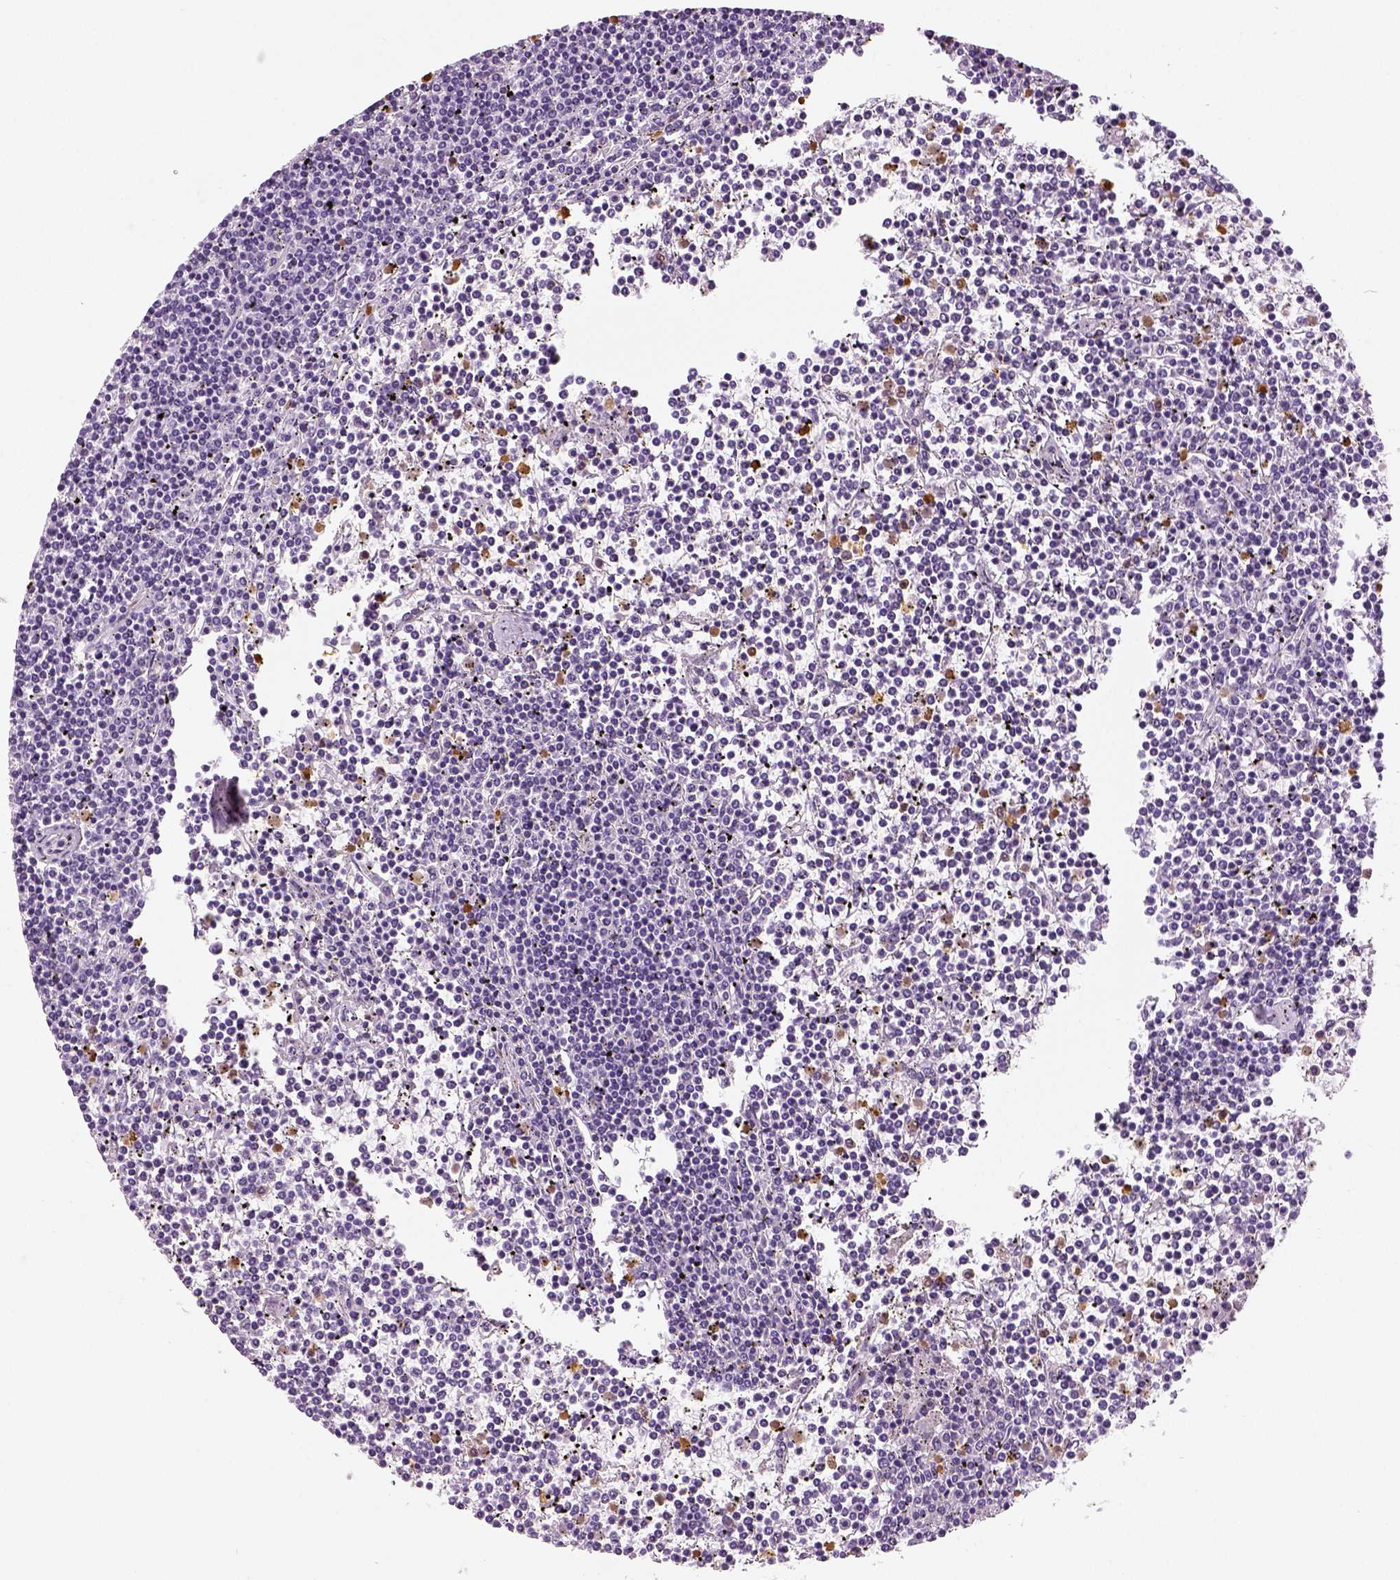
{"staining": {"intensity": "negative", "quantity": "none", "location": "none"}, "tissue": "lymphoma", "cell_type": "Tumor cells", "image_type": "cancer", "snomed": [{"axis": "morphology", "description": "Malignant lymphoma, non-Hodgkin's type, Low grade"}, {"axis": "topography", "description": "Spleen"}], "caption": "The image reveals no staining of tumor cells in low-grade malignant lymphoma, non-Hodgkin's type.", "gene": "NECAB2", "patient": {"sex": "female", "age": 19}}